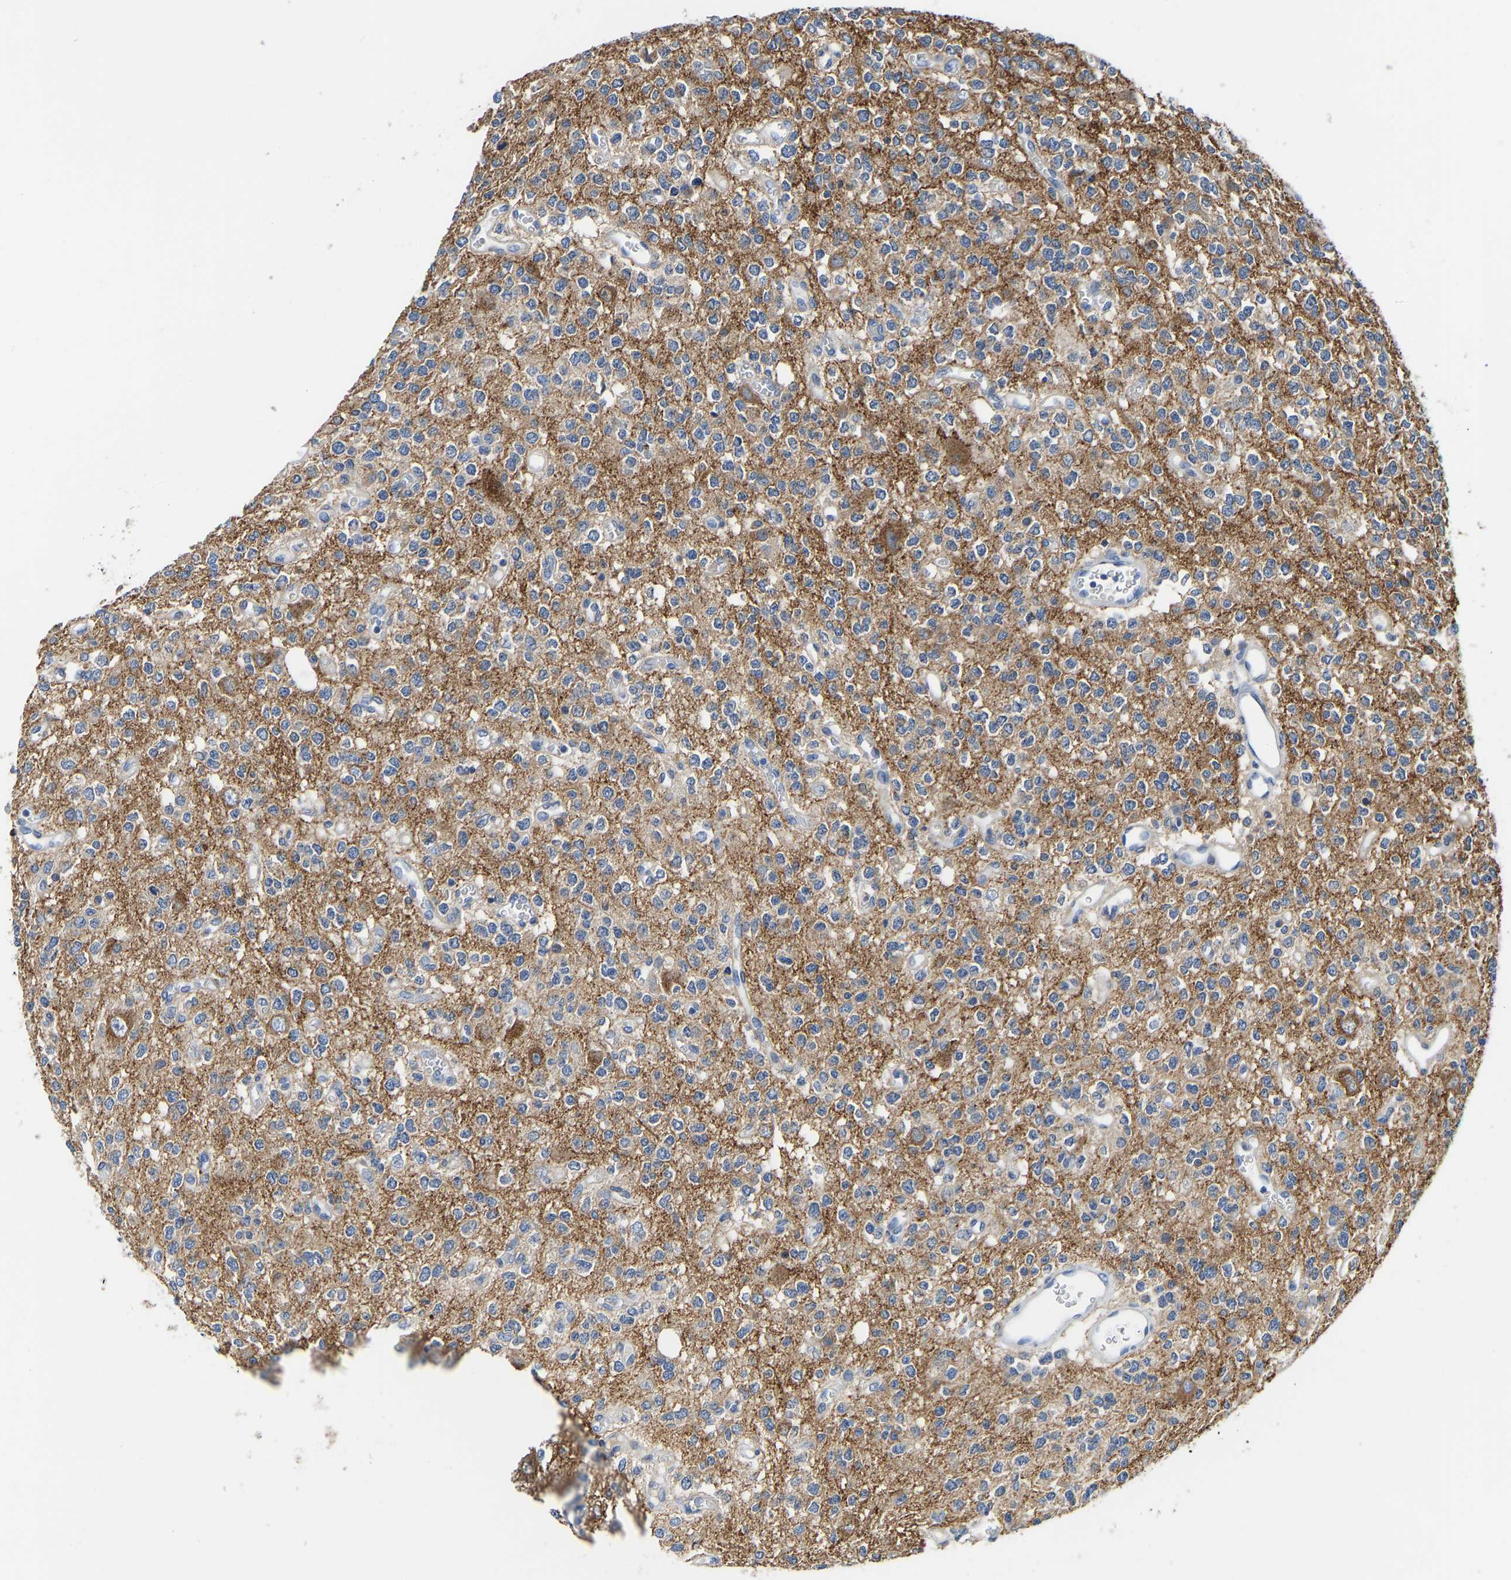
{"staining": {"intensity": "weak", "quantity": "25%-75%", "location": "cytoplasmic/membranous"}, "tissue": "glioma", "cell_type": "Tumor cells", "image_type": "cancer", "snomed": [{"axis": "morphology", "description": "Glioma, malignant, Low grade"}, {"axis": "topography", "description": "Brain"}], "caption": "Immunohistochemistry (IHC) histopathology image of neoplastic tissue: malignant glioma (low-grade) stained using immunohistochemistry shows low levels of weak protein expression localized specifically in the cytoplasmic/membranous of tumor cells, appearing as a cytoplasmic/membranous brown color.", "gene": "ATP6V1E1", "patient": {"sex": "male", "age": 38}}